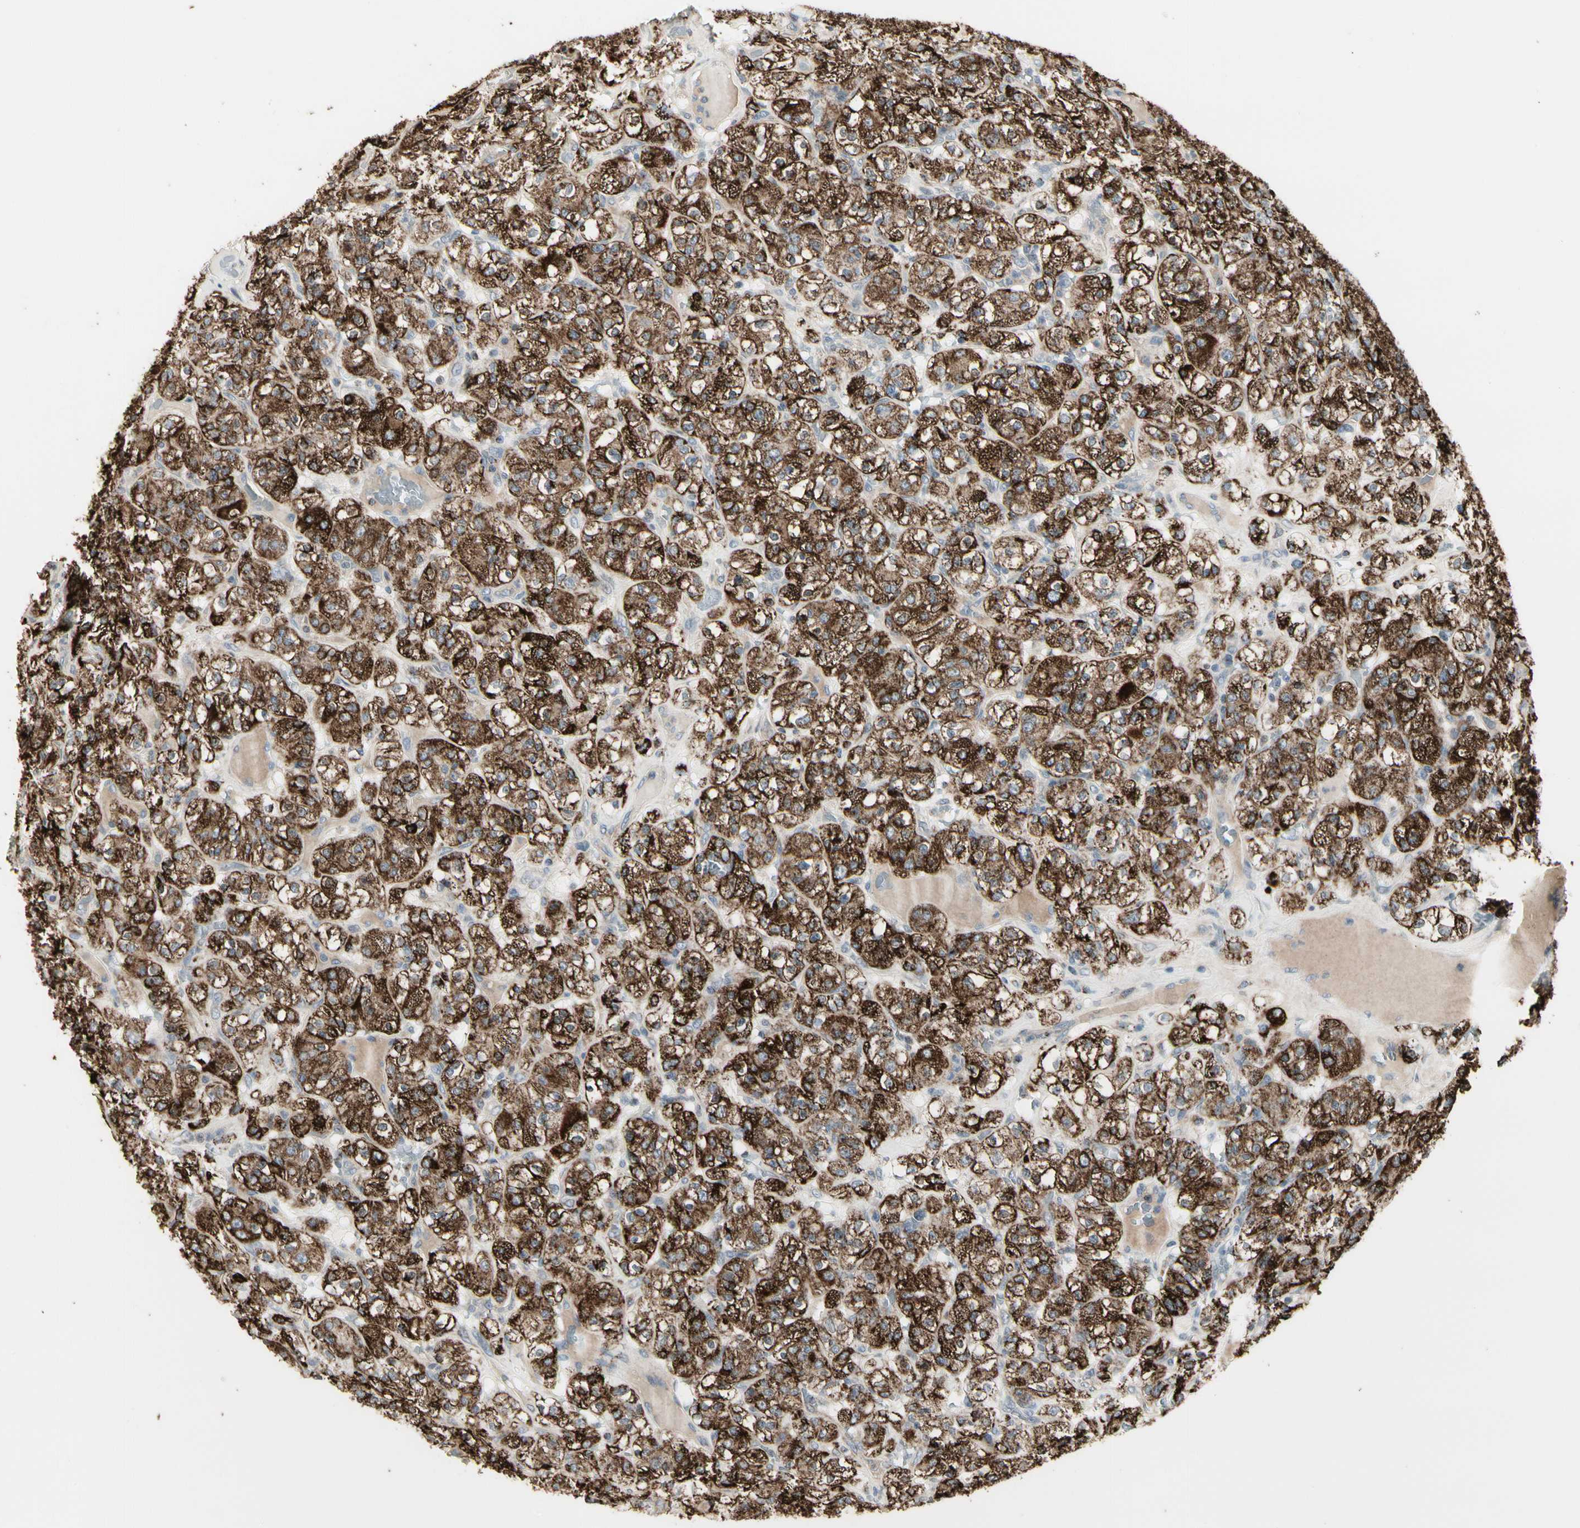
{"staining": {"intensity": "strong", "quantity": ">75%", "location": "cytoplasmic/membranous"}, "tissue": "renal cancer", "cell_type": "Tumor cells", "image_type": "cancer", "snomed": [{"axis": "morphology", "description": "Normal tissue, NOS"}, {"axis": "morphology", "description": "Adenocarcinoma, NOS"}, {"axis": "topography", "description": "Kidney"}], "caption": "A high amount of strong cytoplasmic/membranous positivity is appreciated in approximately >75% of tumor cells in renal adenocarcinoma tissue.", "gene": "TMEM176A", "patient": {"sex": "female", "age": 72}}